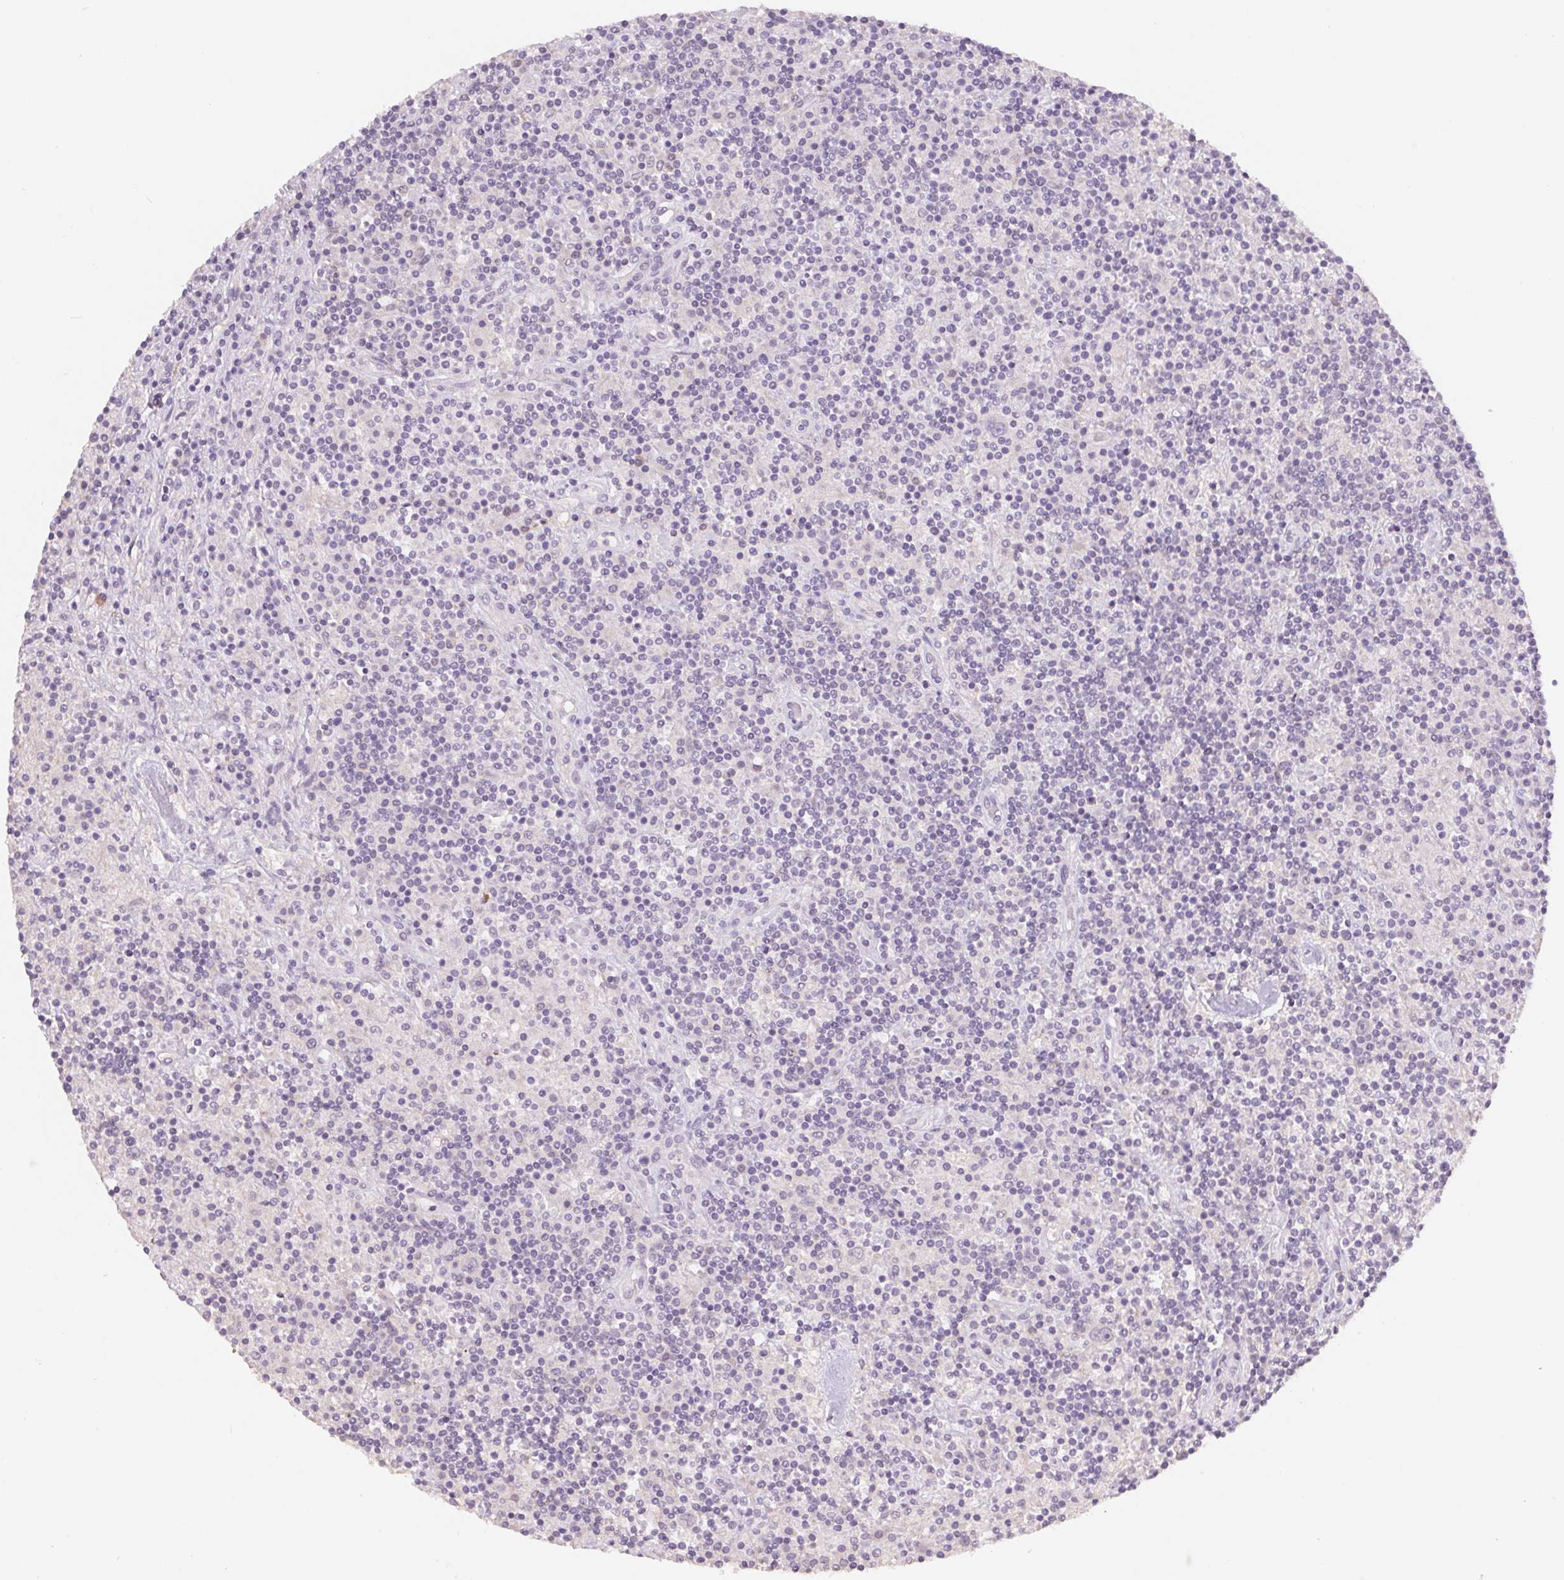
{"staining": {"intensity": "negative", "quantity": "none", "location": "none"}, "tissue": "lymphoma", "cell_type": "Tumor cells", "image_type": "cancer", "snomed": [{"axis": "morphology", "description": "Hodgkin's disease, NOS"}, {"axis": "topography", "description": "Lymph node"}], "caption": "Immunohistochemistry (IHC) image of human Hodgkin's disease stained for a protein (brown), which demonstrates no expression in tumor cells.", "gene": "PNMA8B", "patient": {"sex": "male", "age": 70}}